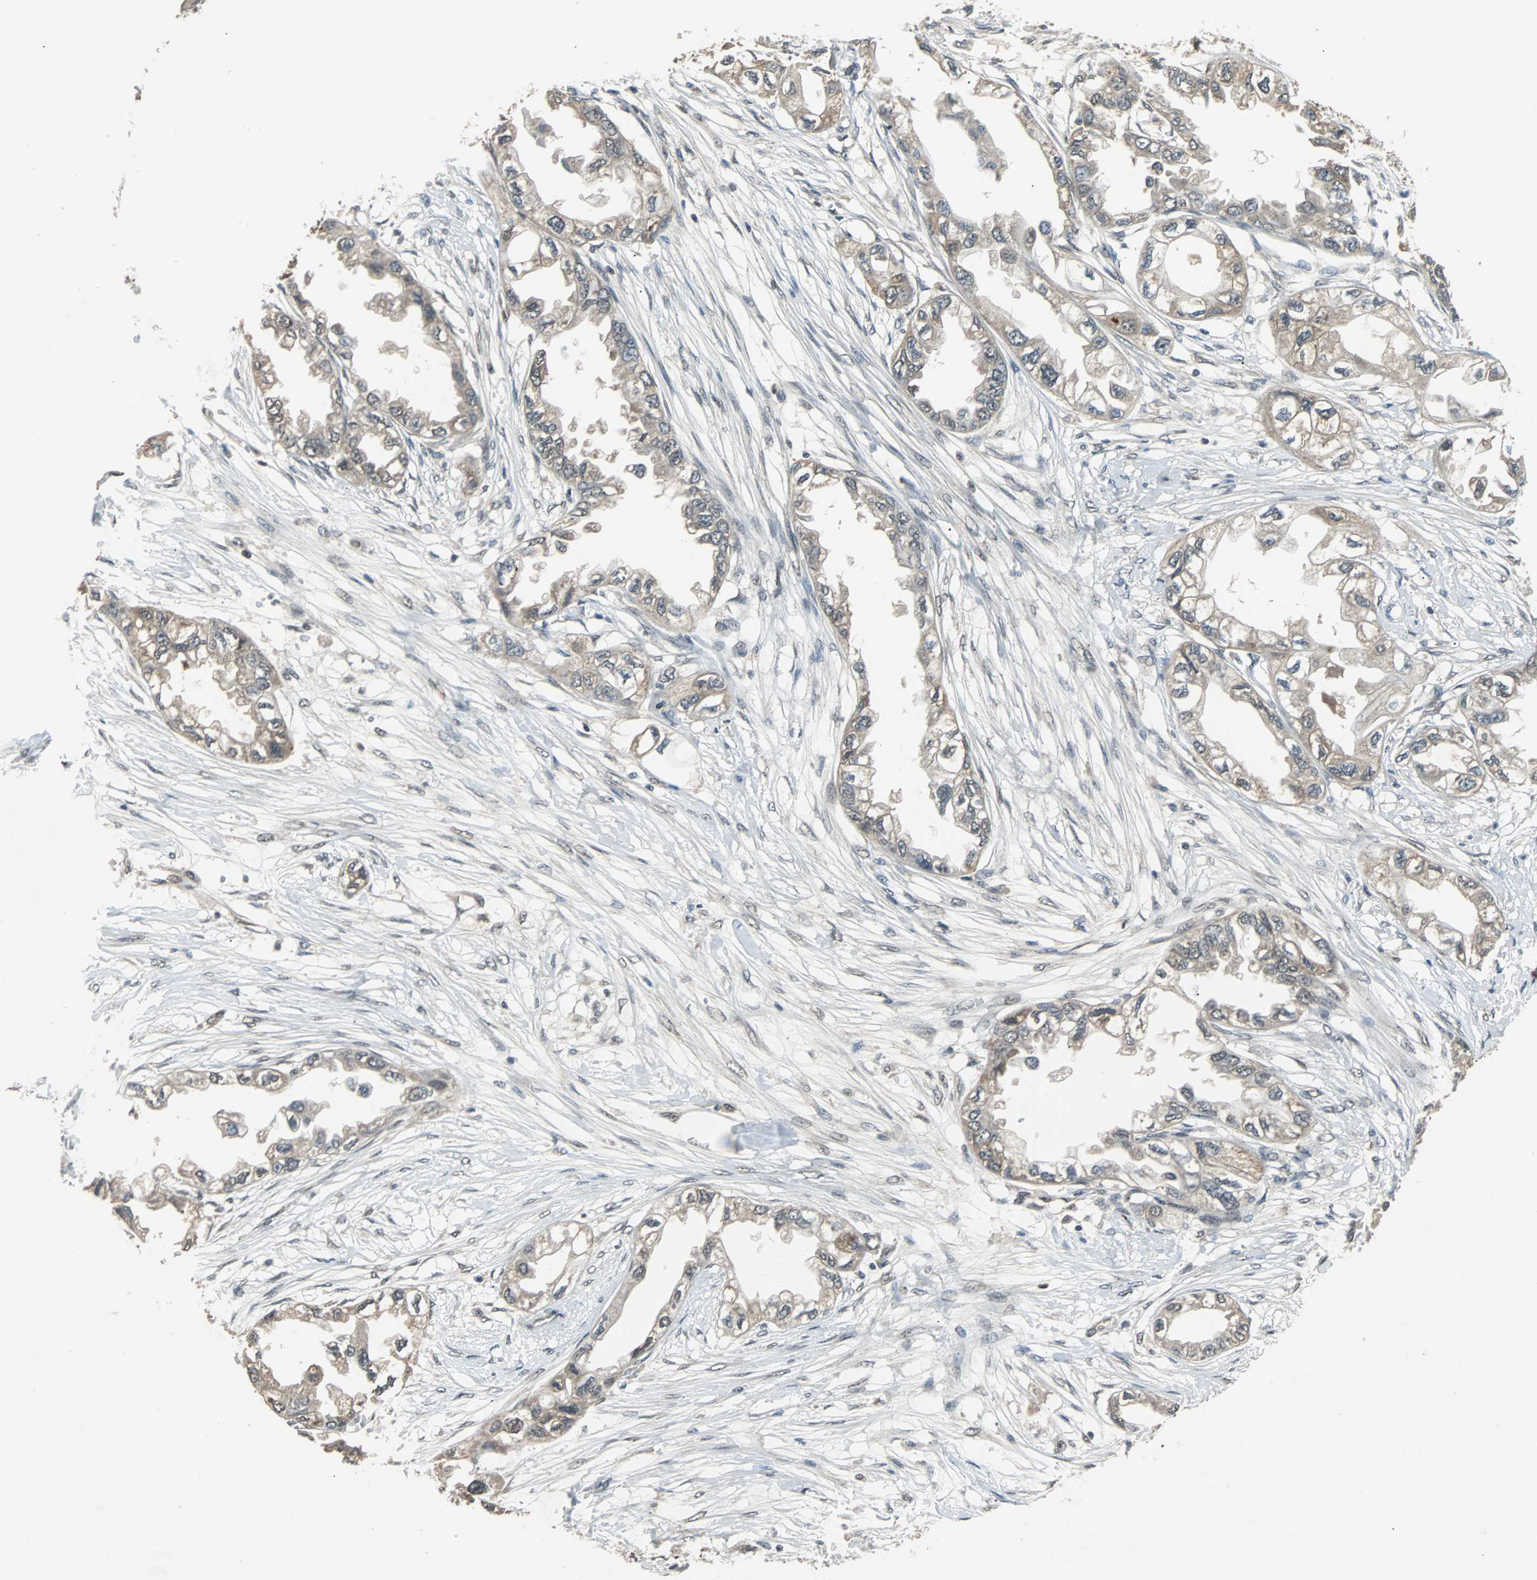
{"staining": {"intensity": "weak", "quantity": "25%-75%", "location": "cytoplasmic/membranous"}, "tissue": "endometrial cancer", "cell_type": "Tumor cells", "image_type": "cancer", "snomed": [{"axis": "morphology", "description": "Adenocarcinoma, NOS"}, {"axis": "topography", "description": "Endometrium"}], "caption": "Protein expression analysis of adenocarcinoma (endometrial) demonstrates weak cytoplasmic/membranous expression in approximately 25%-75% of tumor cells. (IHC, brightfield microscopy, high magnification).", "gene": "PHC1", "patient": {"sex": "female", "age": 67}}